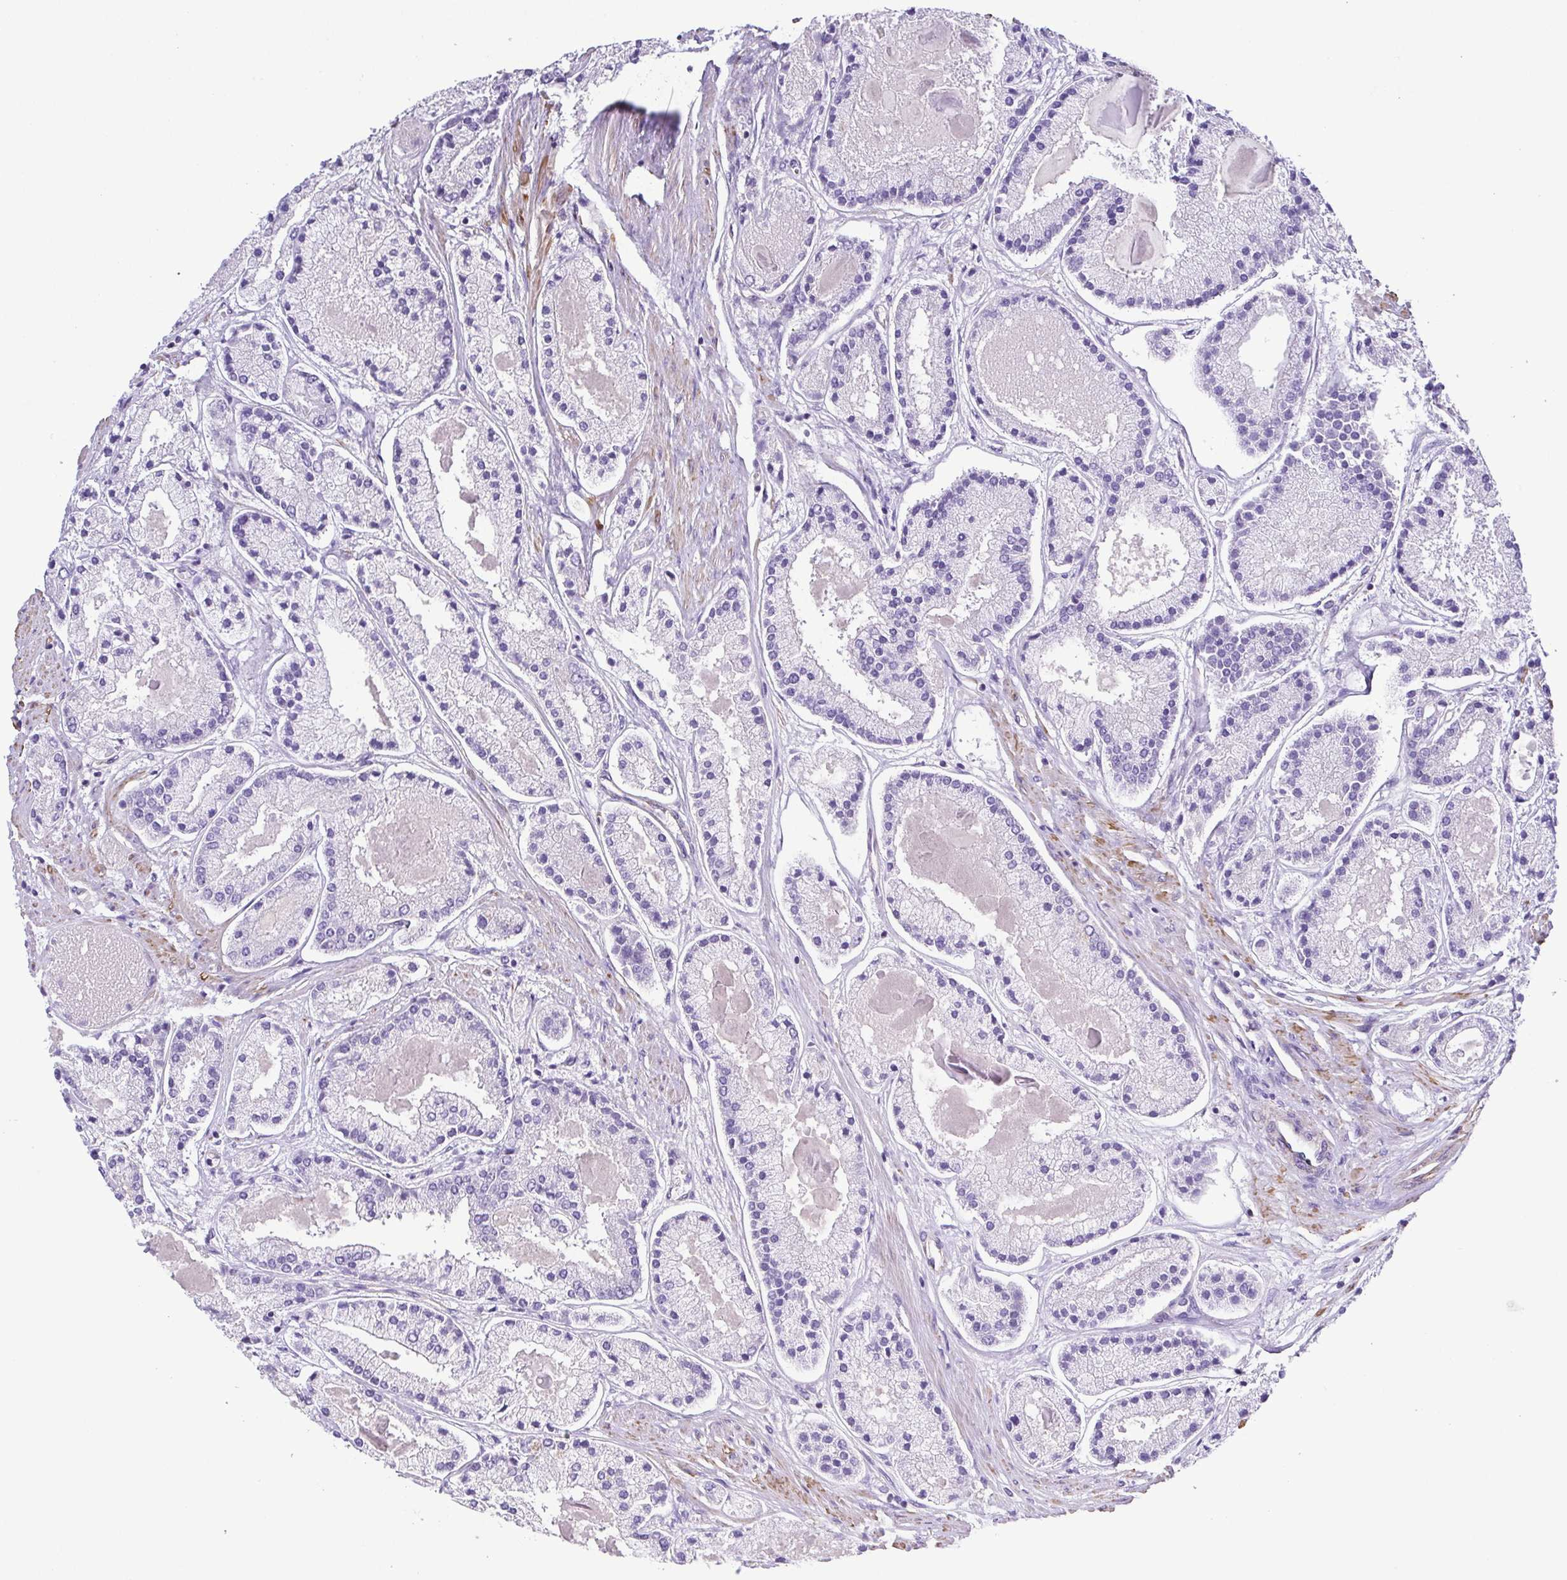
{"staining": {"intensity": "negative", "quantity": "none", "location": "none"}, "tissue": "prostate cancer", "cell_type": "Tumor cells", "image_type": "cancer", "snomed": [{"axis": "morphology", "description": "Adenocarcinoma, High grade"}, {"axis": "topography", "description": "Prostate"}], "caption": "High power microscopy histopathology image of an immunohistochemistry histopathology image of prostate adenocarcinoma (high-grade), revealing no significant expression in tumor cells.", "gene": "MYL6", "patient": {"sex": "male", "age": 67}}